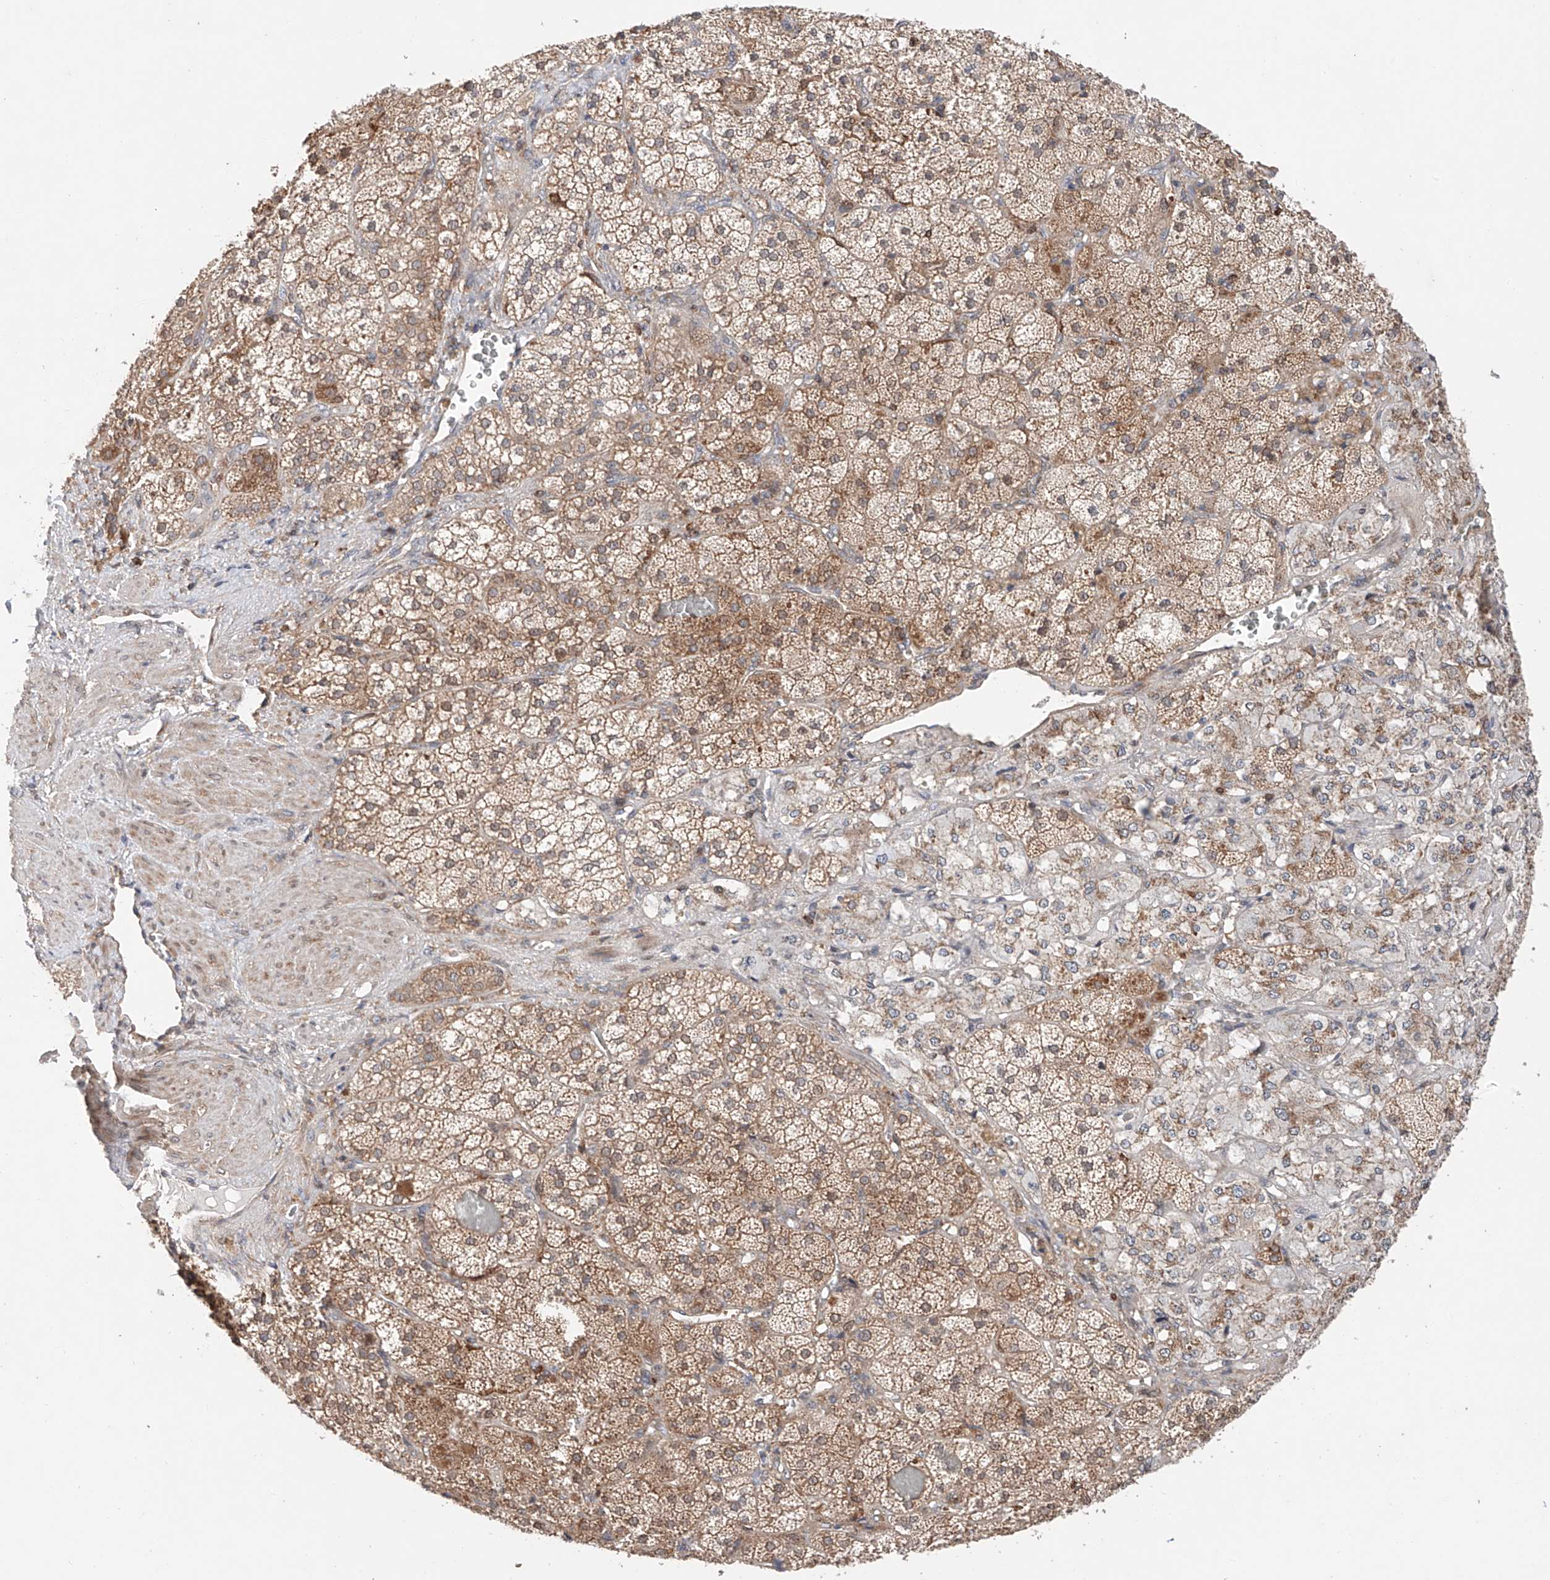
{"staining": {"intensity": "moderate", "quantity": ">75%", "location": "cytoplasmic/membranous"}, "tissue": "adrenal gland", "cell_type": "Glandular cells", "image_type": "normal", "snomed": [{"axis": "morphology", "description": "Normal tissue, NOS"}, {"axis": "topography", "description": "Adrenal gland"}], "caption": "Moderate cytoplasmic/membranous protein staining is seen in about >75% of glandular cells in adrenal gland.", "gene": "IGSF22", "patient": {"sex": "female", "age": 57}}